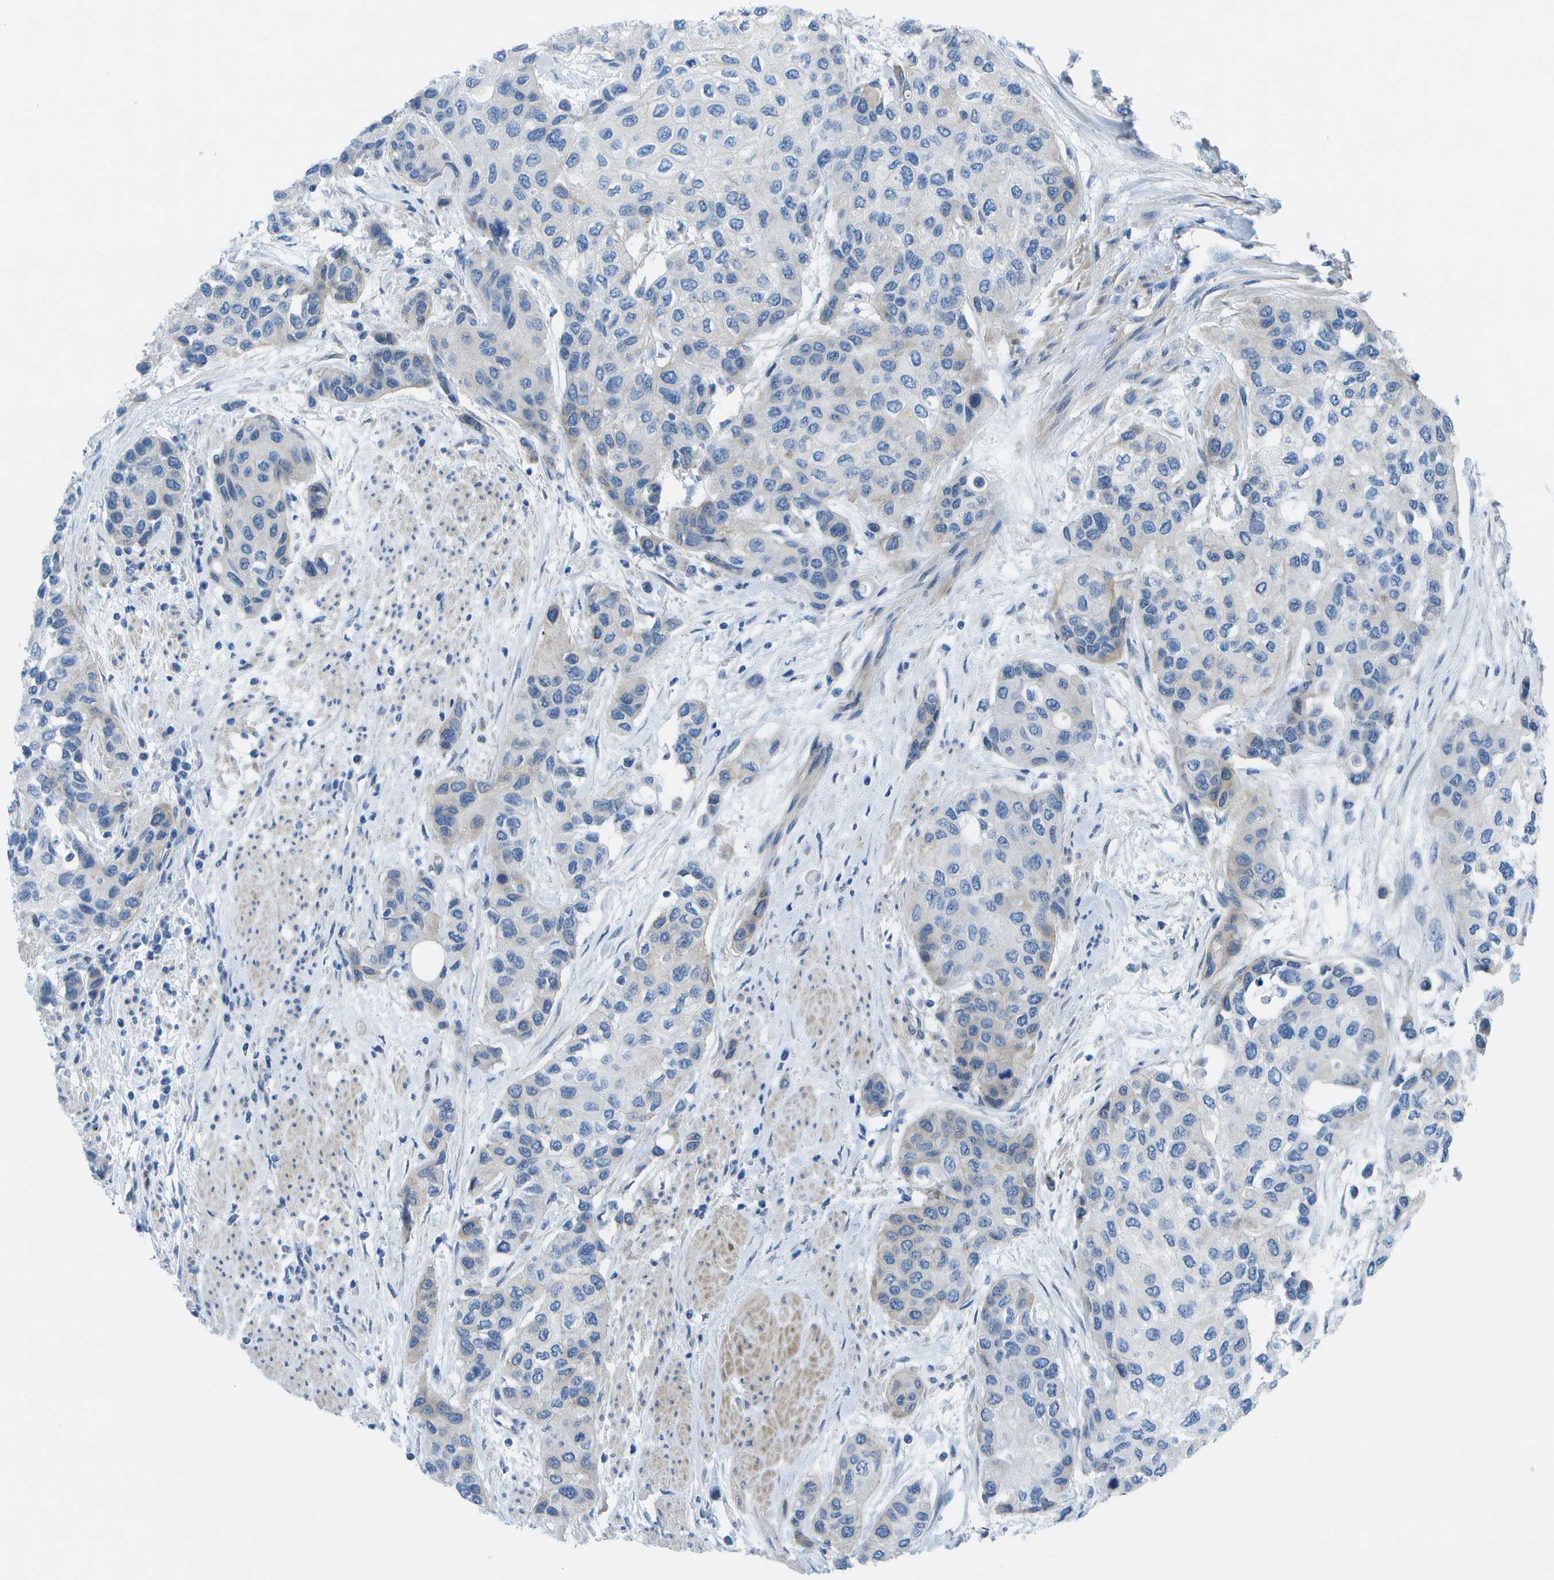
{"staining": {"intensity": "weak", "quantity": "<25%", "location": "cytoplasmic/membranous"}, "tissue": "urothelial cancer", "cell_type": "Tumor cells", "image_type": "cancer", "snomed": [{"axis": "morphology", "description": "Urothelial carcinoma, High grade"}, {"axis": "topography", "description": "Urinary bladder"}], "caption": "This is an immunohistochemistry (IHC) micrograph of high-grade urothelial carcinoma. There is no positivity in tumor cells.", "gene": "SORBS3", "patient": {"sex": "female", "age": 56}}